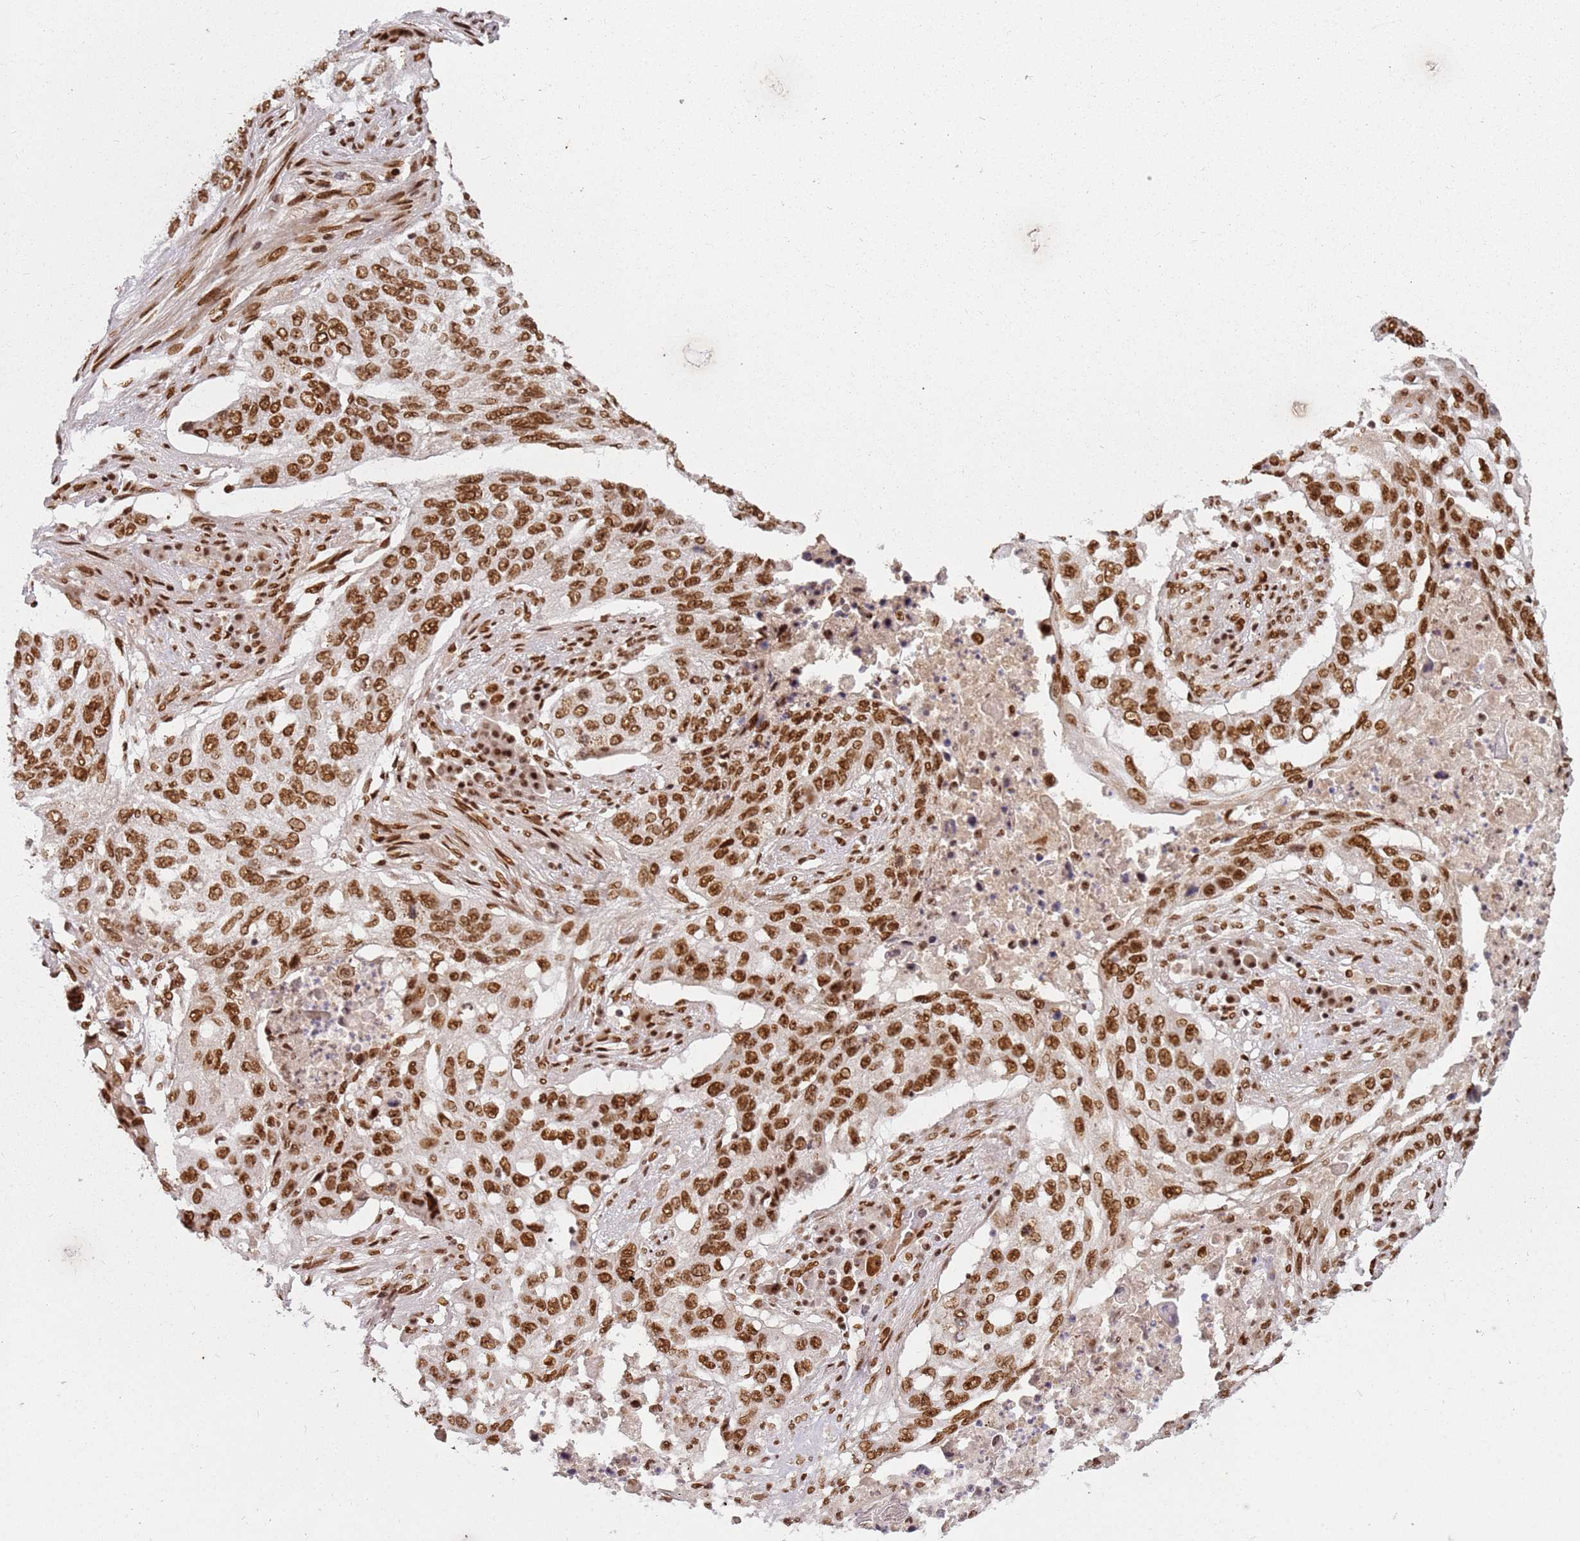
{"staining": {"intensity": "strong", "quantity": ">75%", "location": "nuclear"}, "tissue": "lung cancer", "cell_type": "Tumor cells", "image_type": "cancer", "snomed": [{"axis": "morphology", "description": "Squamous cell carcinoma, NOS"}, {"axis": "topography", "description": "Lung"}], "caption": "The immunohistochemical stain labels strong nuclear positivity in tumor cells of lung cancer tissue. (Stains: DAB in brown, nuclei in blue, Microscopy: brightfield microscopy at high magnification).", "gene": "TENT4A", "patient": {"sex": "female", "age": 63}}